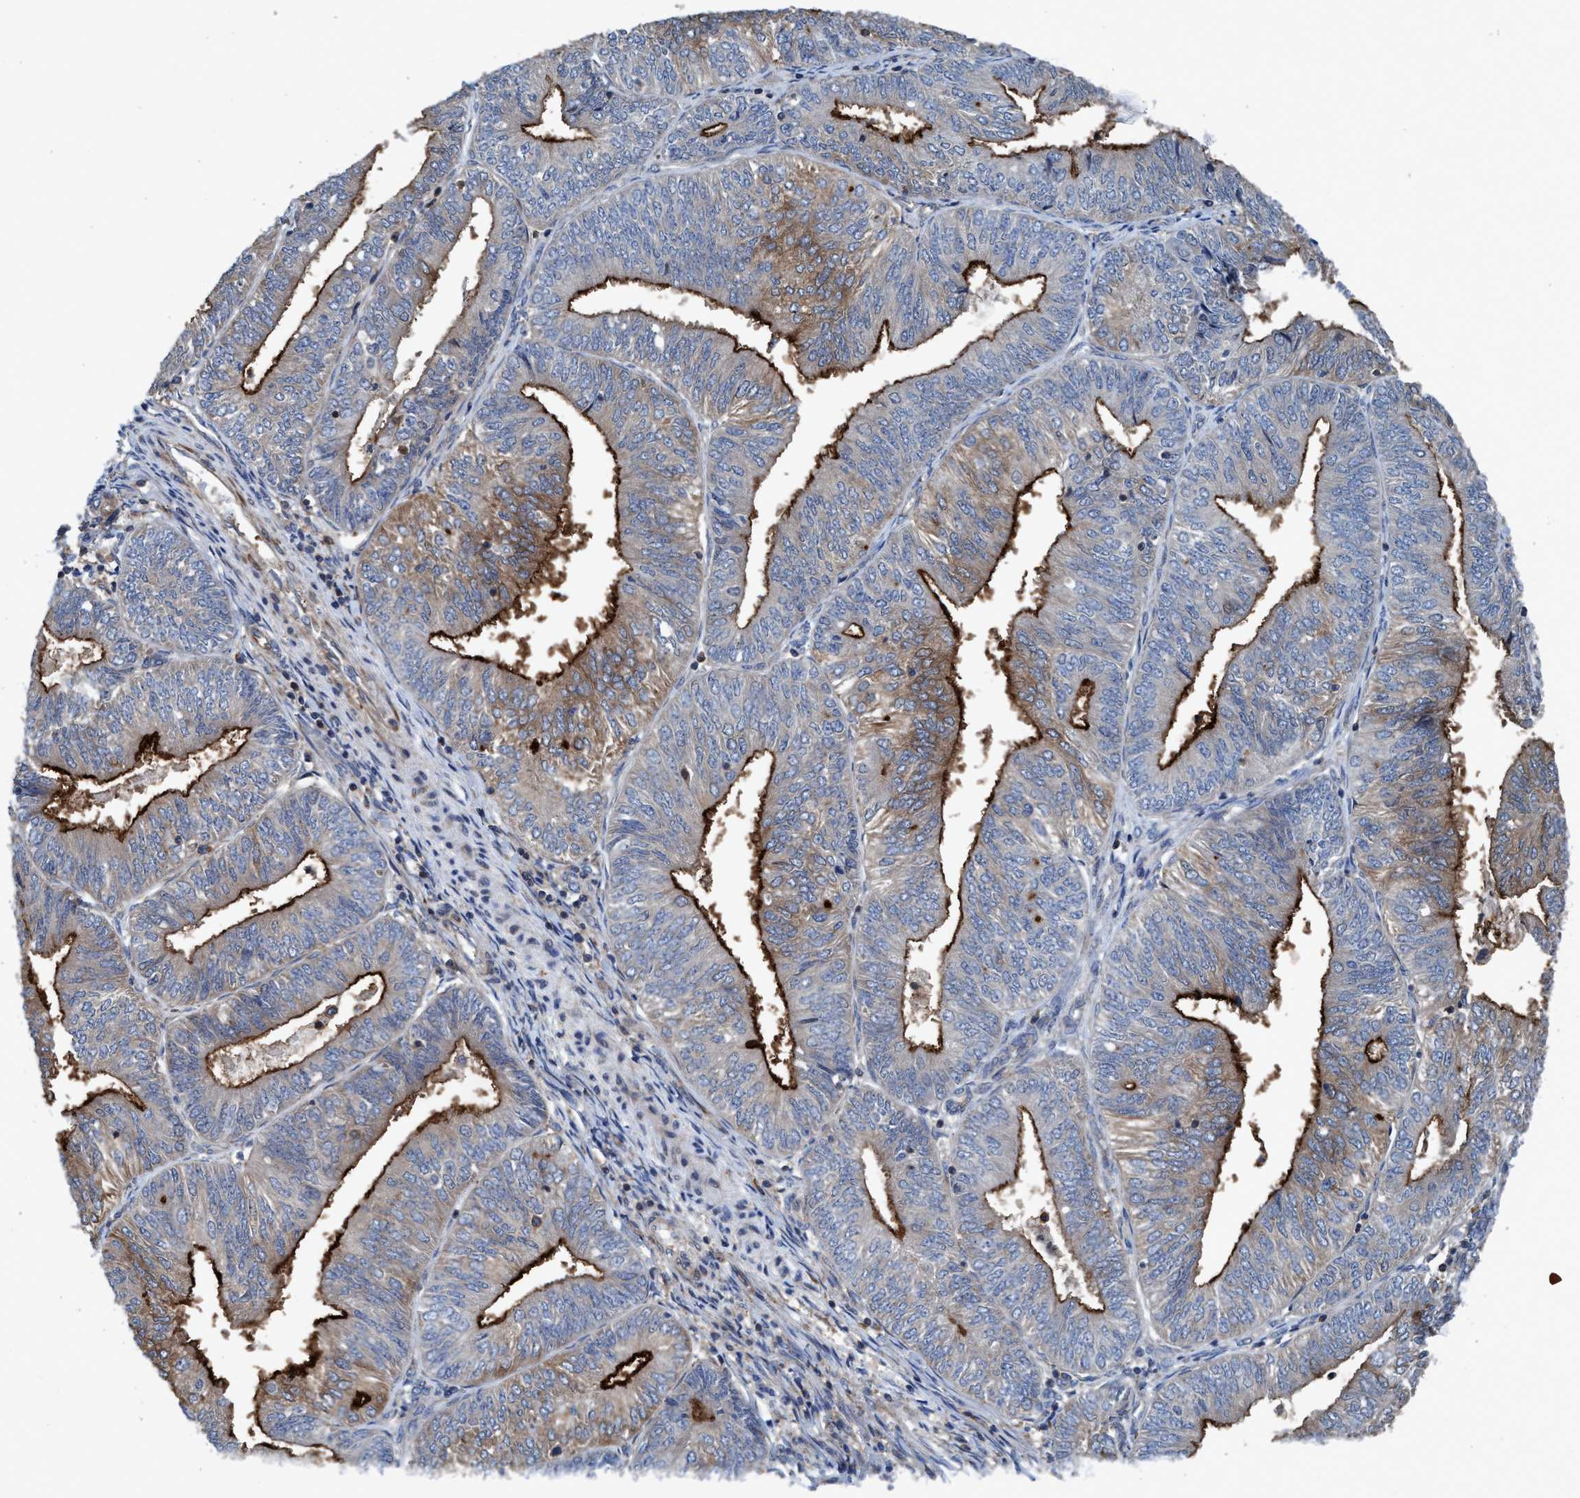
{"staining": {"intensity": "strong", "quantity": "25%-75%", "location": "cytoplasmic/membranous"}, "tissue": "endometrial cancer", "cell_type": "Tumor cells", "image_type": "cancer", "snomed": [{"axis": "morphology", "description": "Adenocarcinoma, NOS"}, {"axis": "topography", "description": "Endometrium"}], "caption": "Endometrial adenocarcinoma stained with immunohistochemistry (IHC) demonstrates strong cytoplasmic/membranous positivity in about 25%-75% of tumor cells.", "gene": "NMT1", "patient": {"sex": "female", "age": 58}}